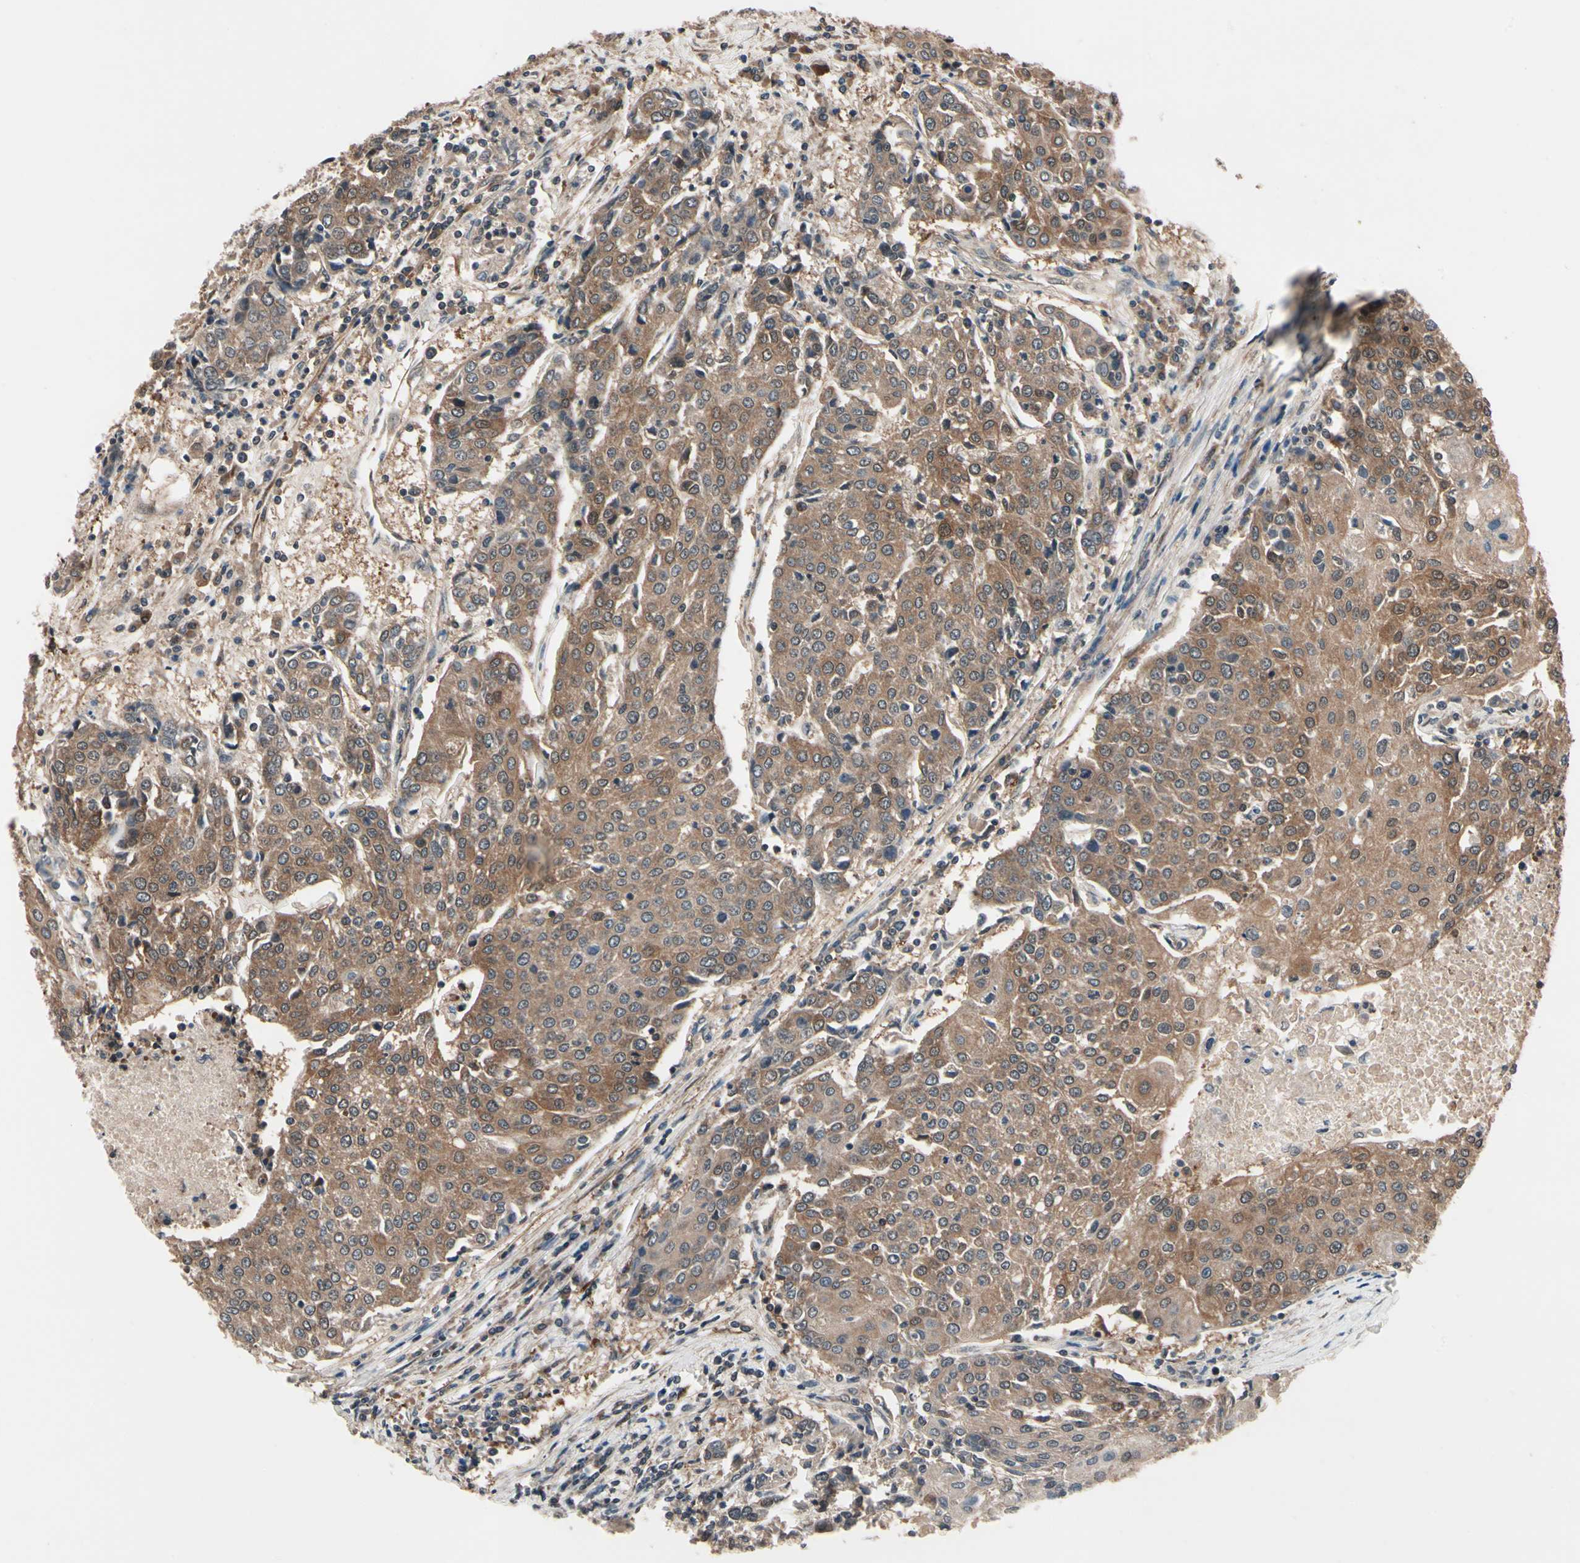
{"staining": {"intensity": "moderate", "quantity": ">75%", "location": "cytoplasmic/membranous,nuclear"}, "tissue": "urothelial cancer", "cell_type": "Tumor cells", "image_type": "cancer", "snomed": [{"axis": "morphology", "description": "Urothelial carcinoma, High grade"}, {"axis": "topography", "description": "Urinary bladder"}], "caption": "Human urothelial carcinoma (high-grade) stained for a protein (brown) exhibits moderate cytoplasmic/membranous and nuclear positive staining in approximately >75% of tumor cells.", "gene": "PRDX6", "patient": {"sex": "female", "age": 85}}